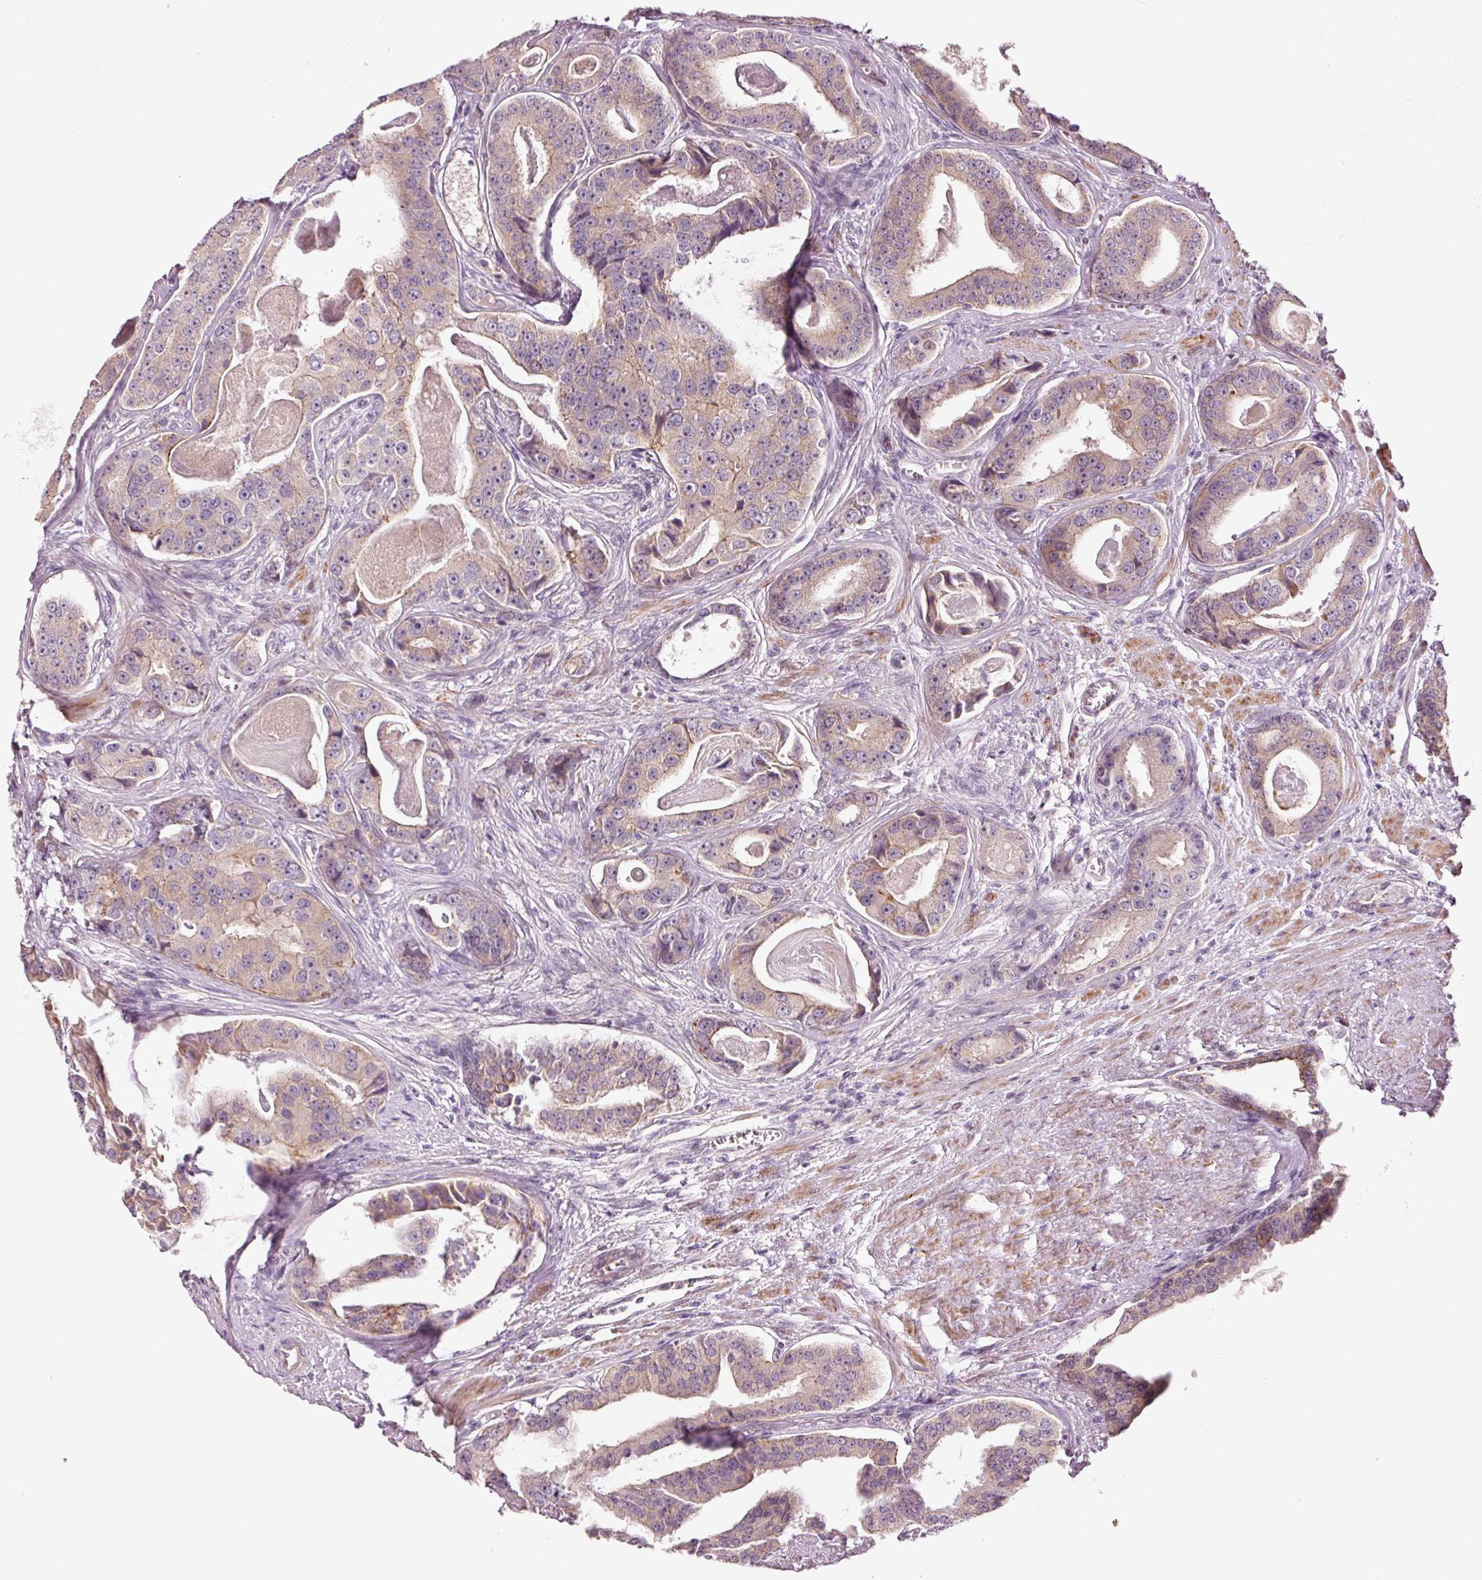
{"staining": {"intensity": "weak", "quantity": "<25%", "location": "cytoplasmic/membranous"}, "tissue": "prostate cancer", "cell_type": "Tumor cells", "image_type": "cancer", "snomed": [{"axis": "morphology", "description": "Adenocarcinoma, High grade"}, {"axis": "topography", "description": "Prostate"}], "caption": "Immunohistochemical staining of prostate cancer (high-grade adenocarcinoma) exhibits no significant expression in tumor cells. (Brightfield microscopy of DAB (3,3'-diaminobenzidine) immunohistochemistry (IHC) at high magnification).", "gene": "DAPP1", "patient": {"sex": "male", "age": 71}}